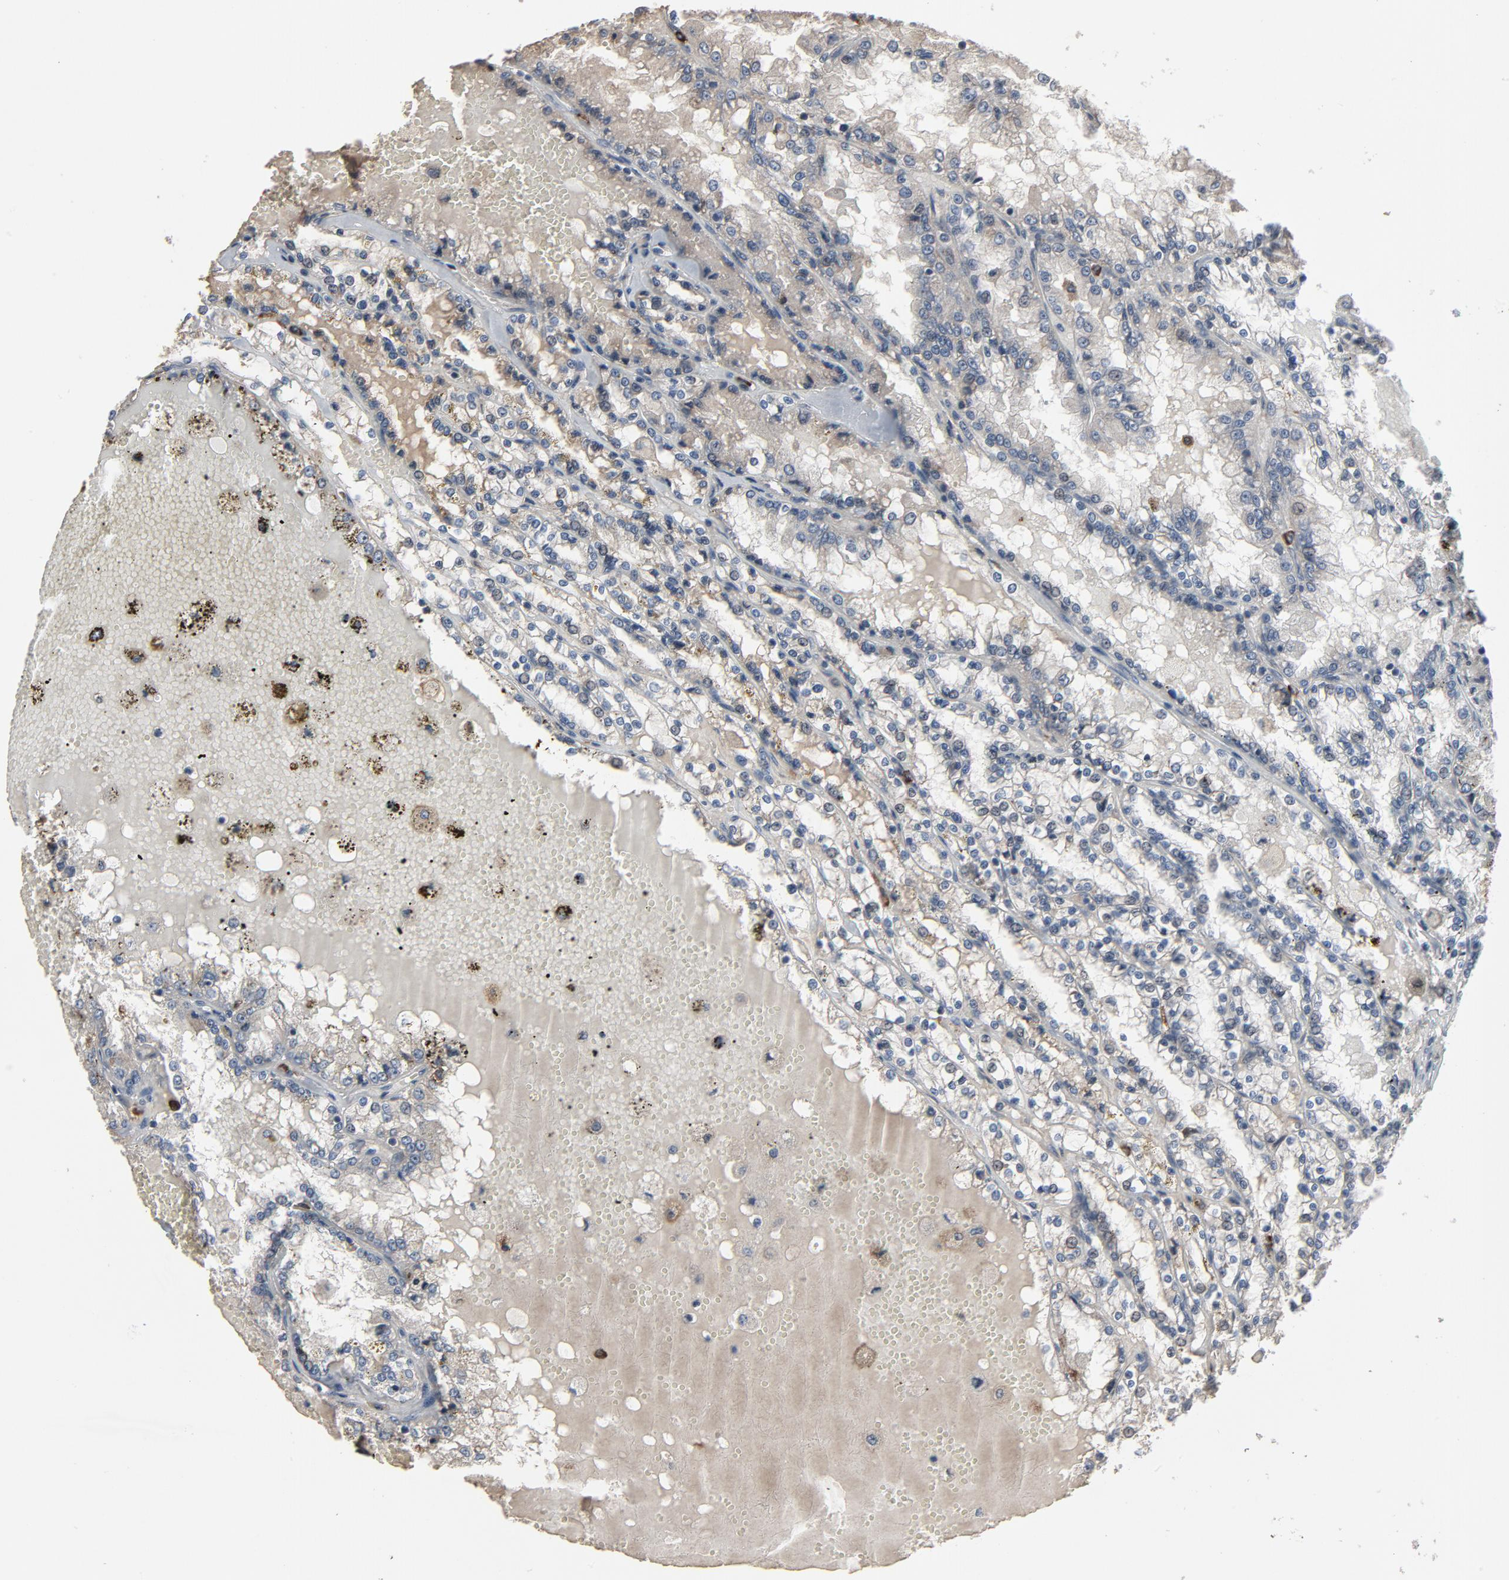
{"staining": {"intensity": "negative", "quantity": "none", "location": "none"}, "tissue": "renal cancer", "cell_type": "Tumor cells", "image_type": "cancer", "snomed": [{"axis": "morphology", "description": "Adenocarcinoma, NOS"}, {"axis": "topography", "description": "Kidney"}], "caption": "A high-resolution image shows immunohistochemistry (IHC) staining of renal cancer (adenocarcinoma), which exhibits no significant expression in tumor cells. (IHC, brightfield microscopy, high magnification).", "gene": "PDZD4", "patient": {"sex": "female", "age": 56}}